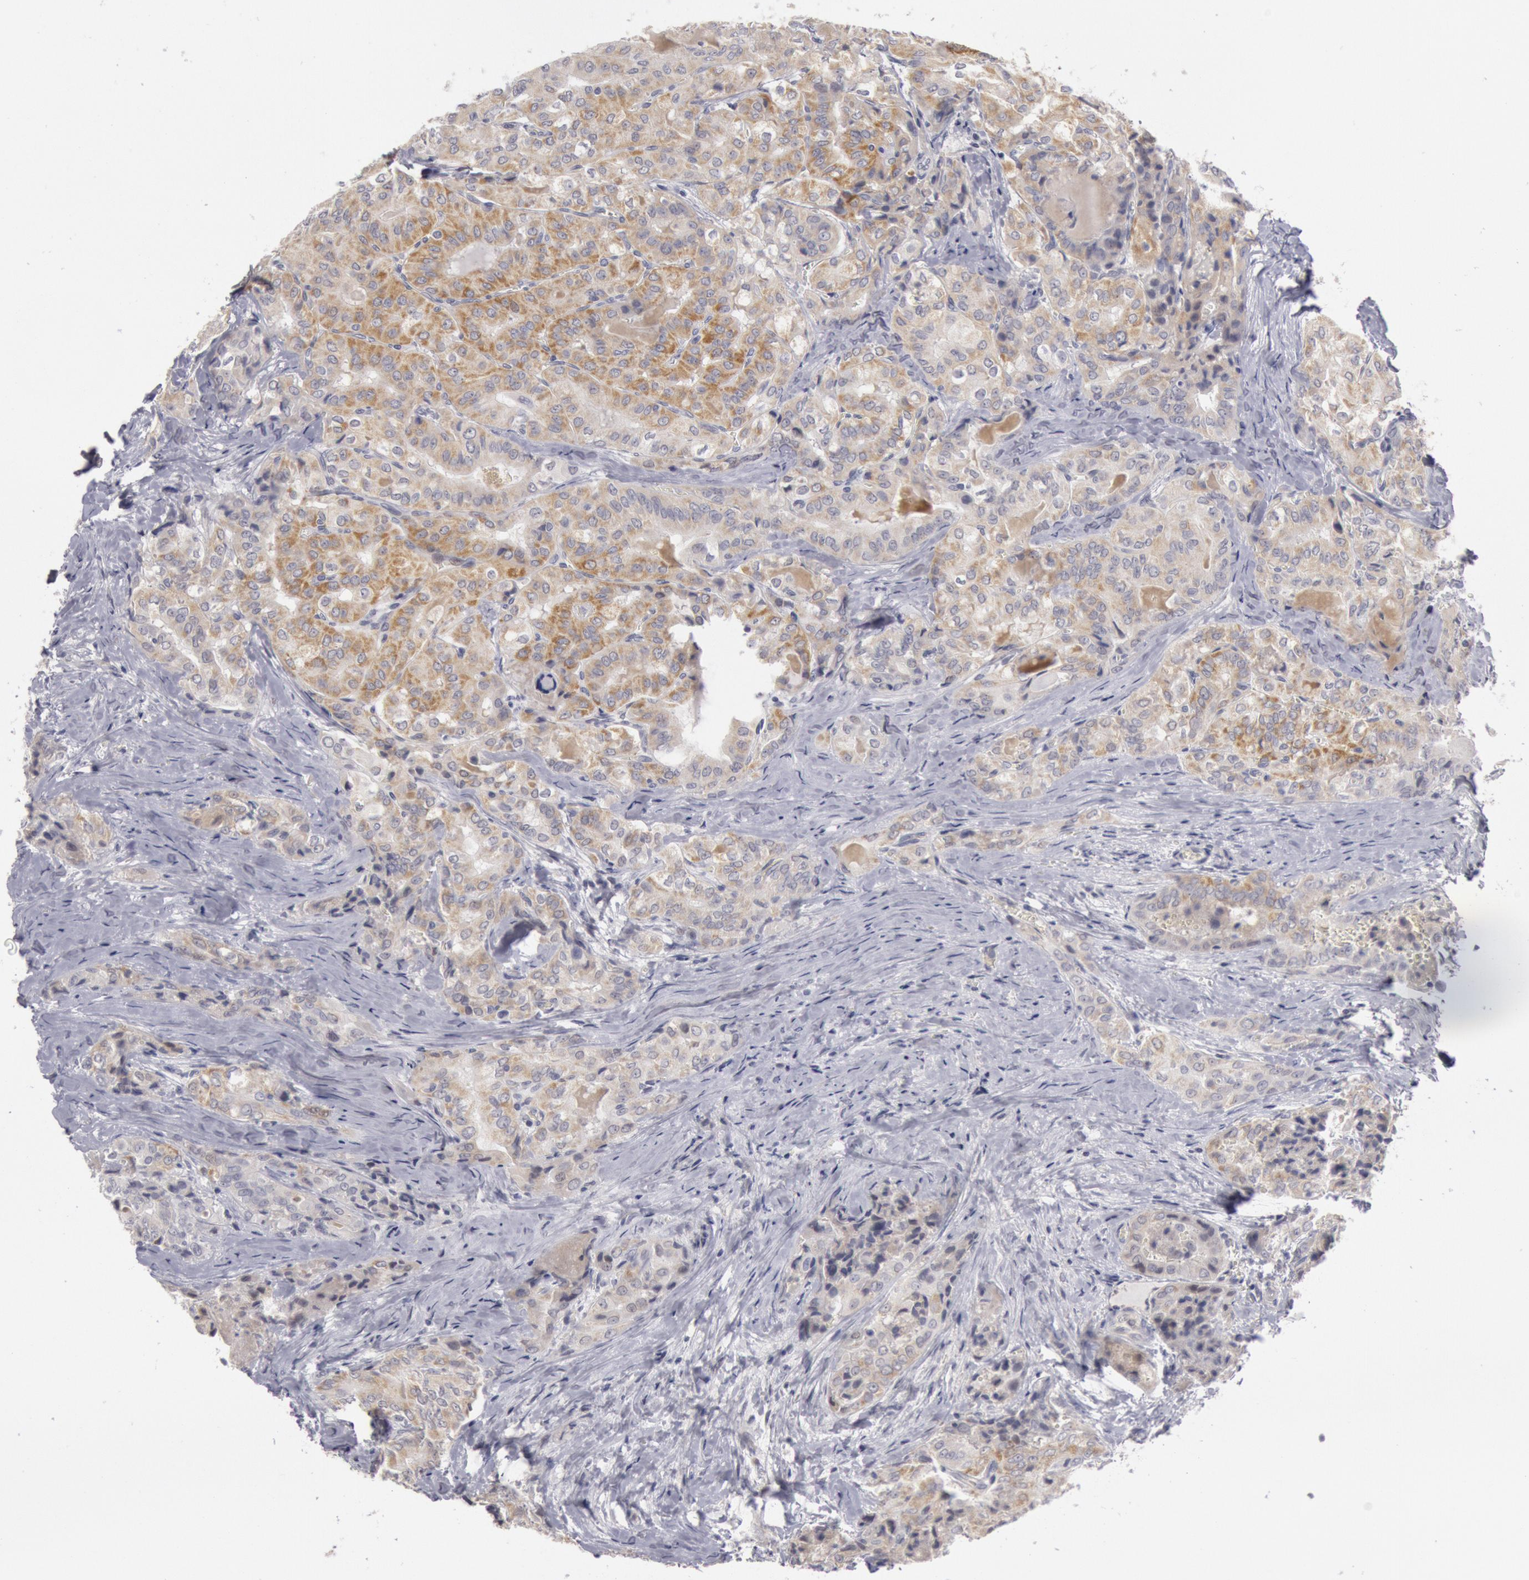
{"staining": {"intensity": "moderate", "quantity": ">75%", "location": "cytoplasmic/membranous"}, "tissue": "thyroid cancer", "cell_type": "Tumor cells", "image_type": "cancer", "snomed": [{"axis": "morphology", "description": "Papillary adenocarcinoma, NOS"}, {"axis": "topography", "description": "Thyroid gland"}], "caption": "Immunohistochemical staining of papillary adenocarcinoma (thyroid) demonstrates moderate cytoplasmic/membranous protein expression in approximately >75% of tumor cells.", "gene": "JOSD1", "patient": {"sex": "female", "age": 71}}